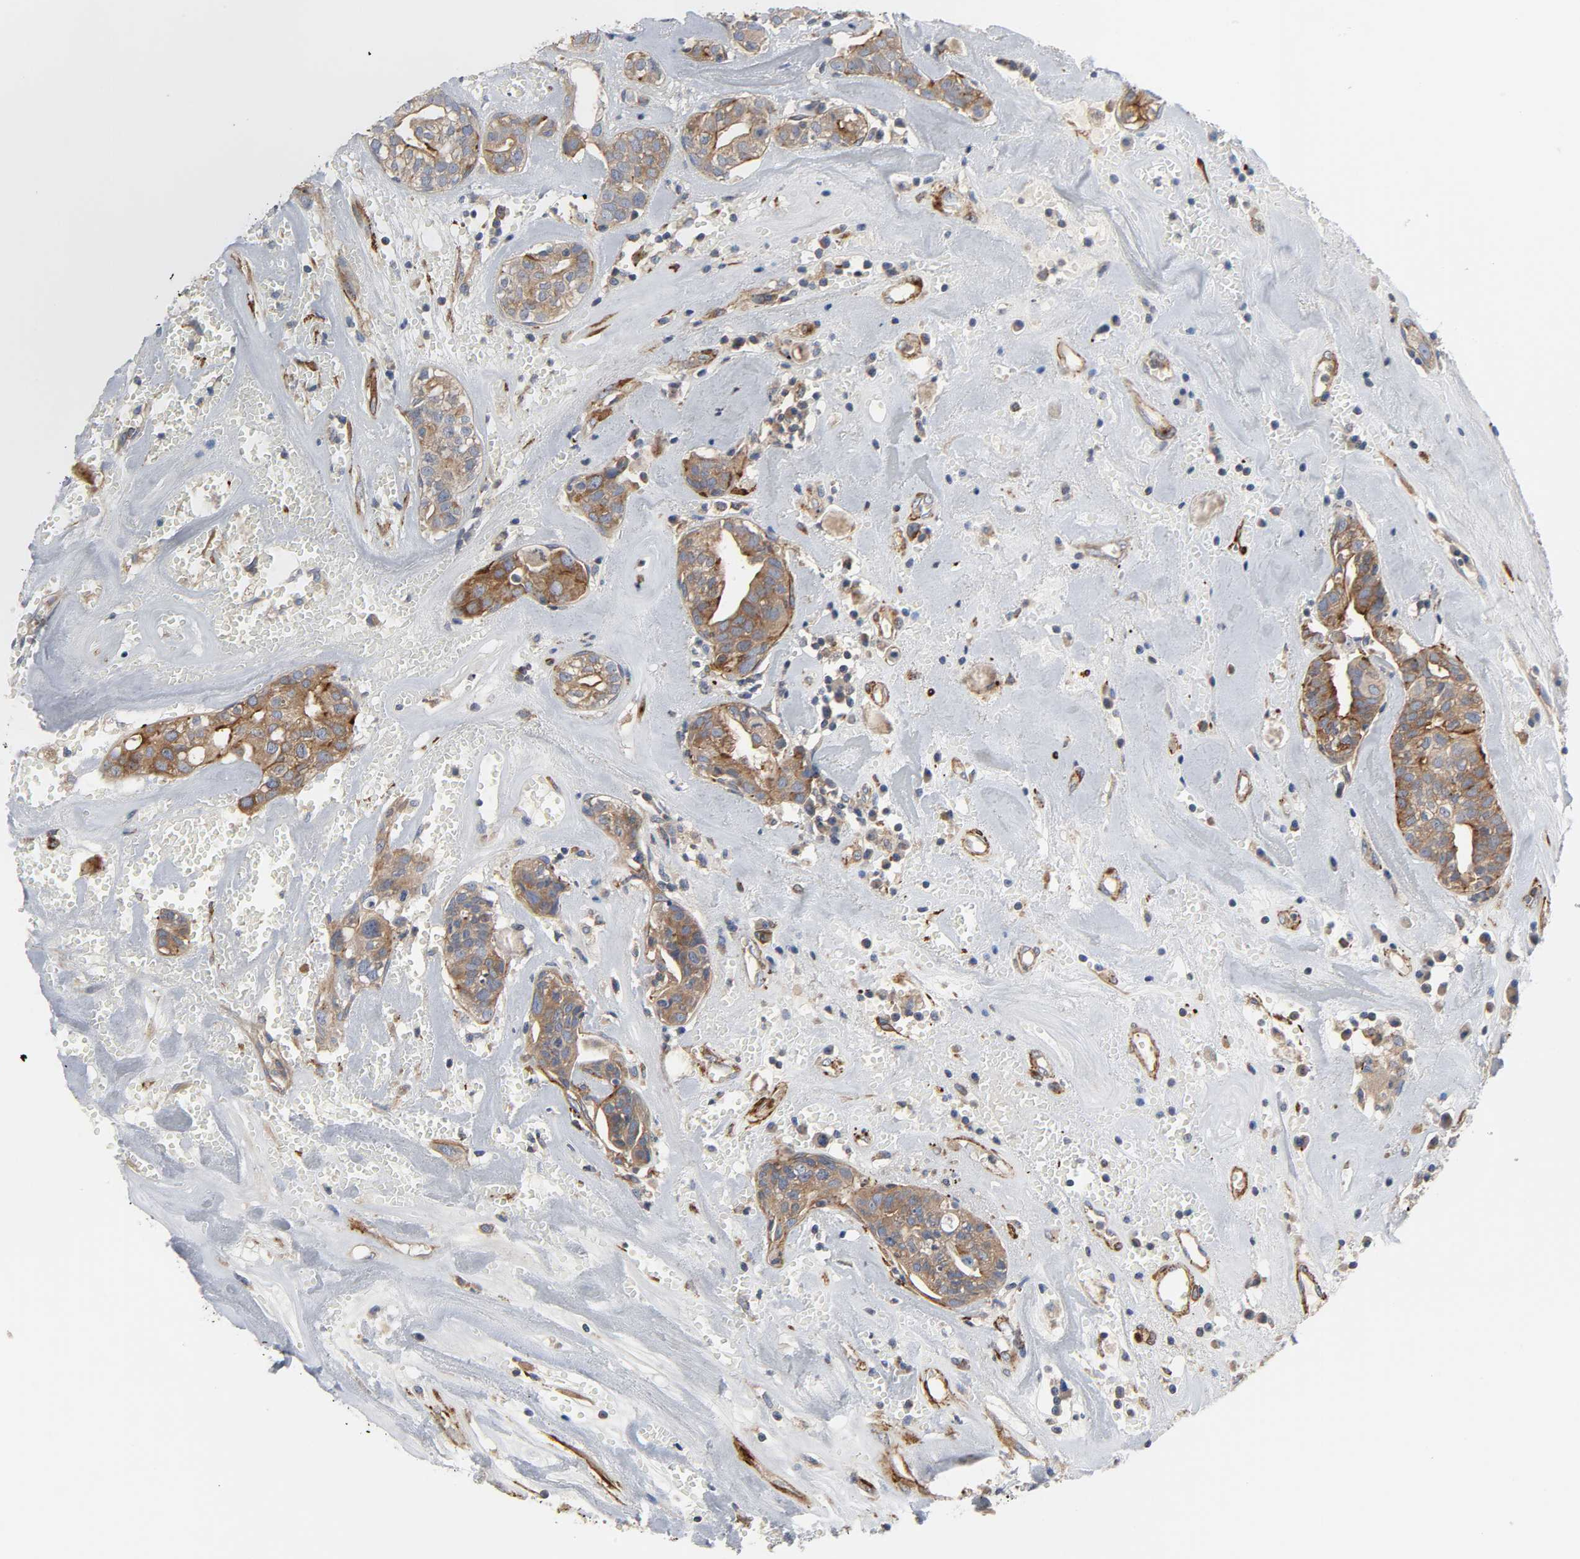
{"staining": {"intensity": "moderate", "quantity": "25%-75%", "location": "cytoplasmic/membranous"}, "tissue": "head and neck cancer", "cell_type": "Tumor cells", "image_type": "cancer", "snomed": [{"axis": "morphology", "description": "Adenocarcinoma, NOS"}, {"axis": "topography", "description": "Salivary gland"}, {"axis": "topography", "description": "Head-Neck"}], "caption": "Tumor cells exhibit moderate cytoplasmic/membranous expression in about 25%-75% of cells in head and neck adenocarcinoma. The protein is stained brown, and the nuclei are stained in blue (DAB (3,3'-diaminobenzidine) IHC with brightfield microscopy, high magnification).", "gene": "ARHGAP1", "patient": {"sex": "female", "age": 65}}